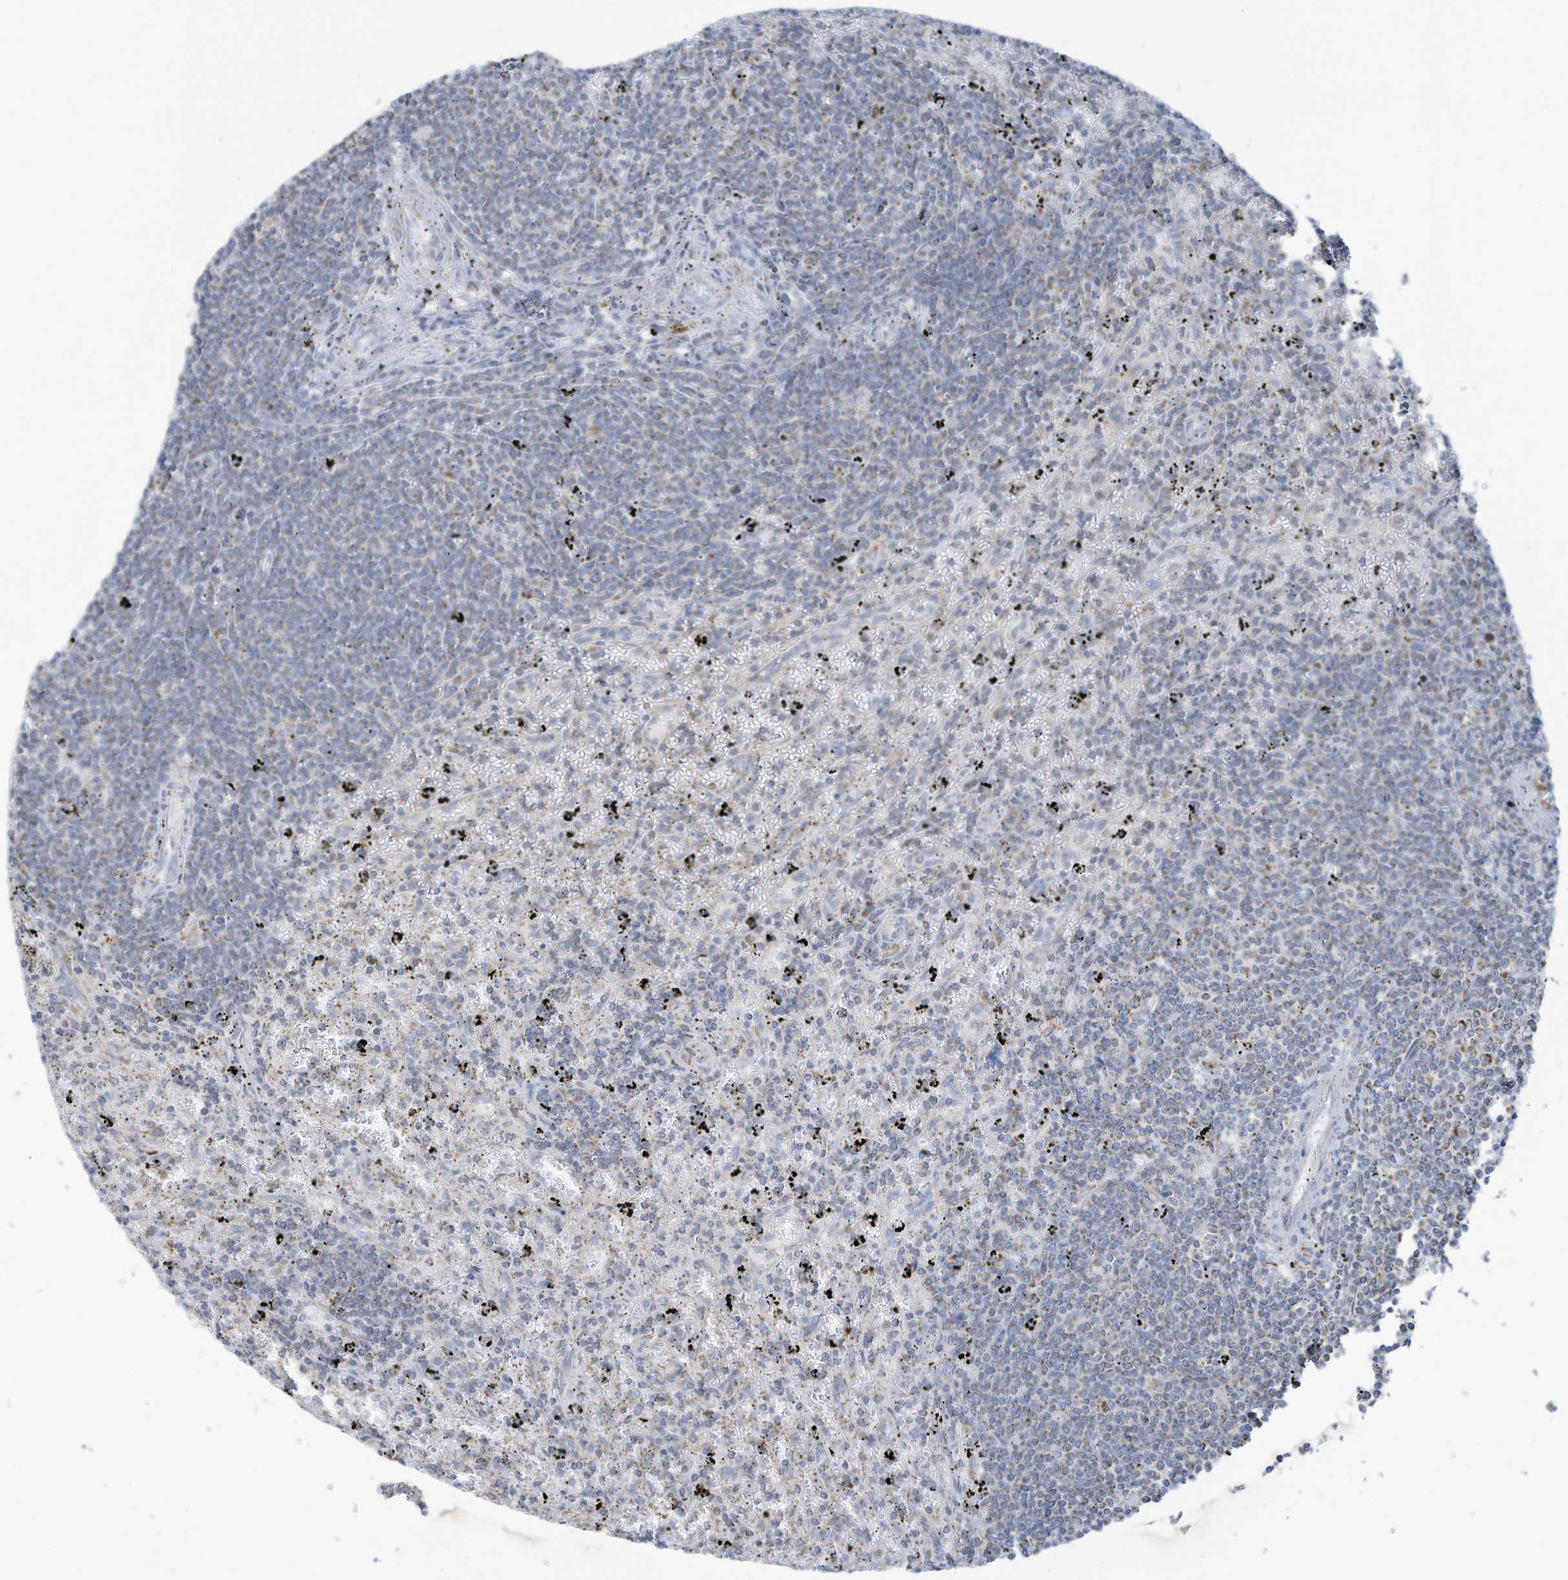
{"staining": {"intensity": "negative", "quantity": "none", "location": "none"}, "tissue": "lymphoma", "cell_type": "Tumor cells", "image_type": "cancer", "snomed": [{"axis": "morphology", "description": "Malignant lymphoma, non-Hodgkin's type, Low grade"}, {"axis": "topography", "description": "Spleen"}], "caption": "A micrograph of low-grade malignant lymphoma, non-Hodgkin's type stained for a protein demonstrates no brown staining in tumor cells.", "gene": "NLN", "patient": {"sex": "male", "age": 76}}